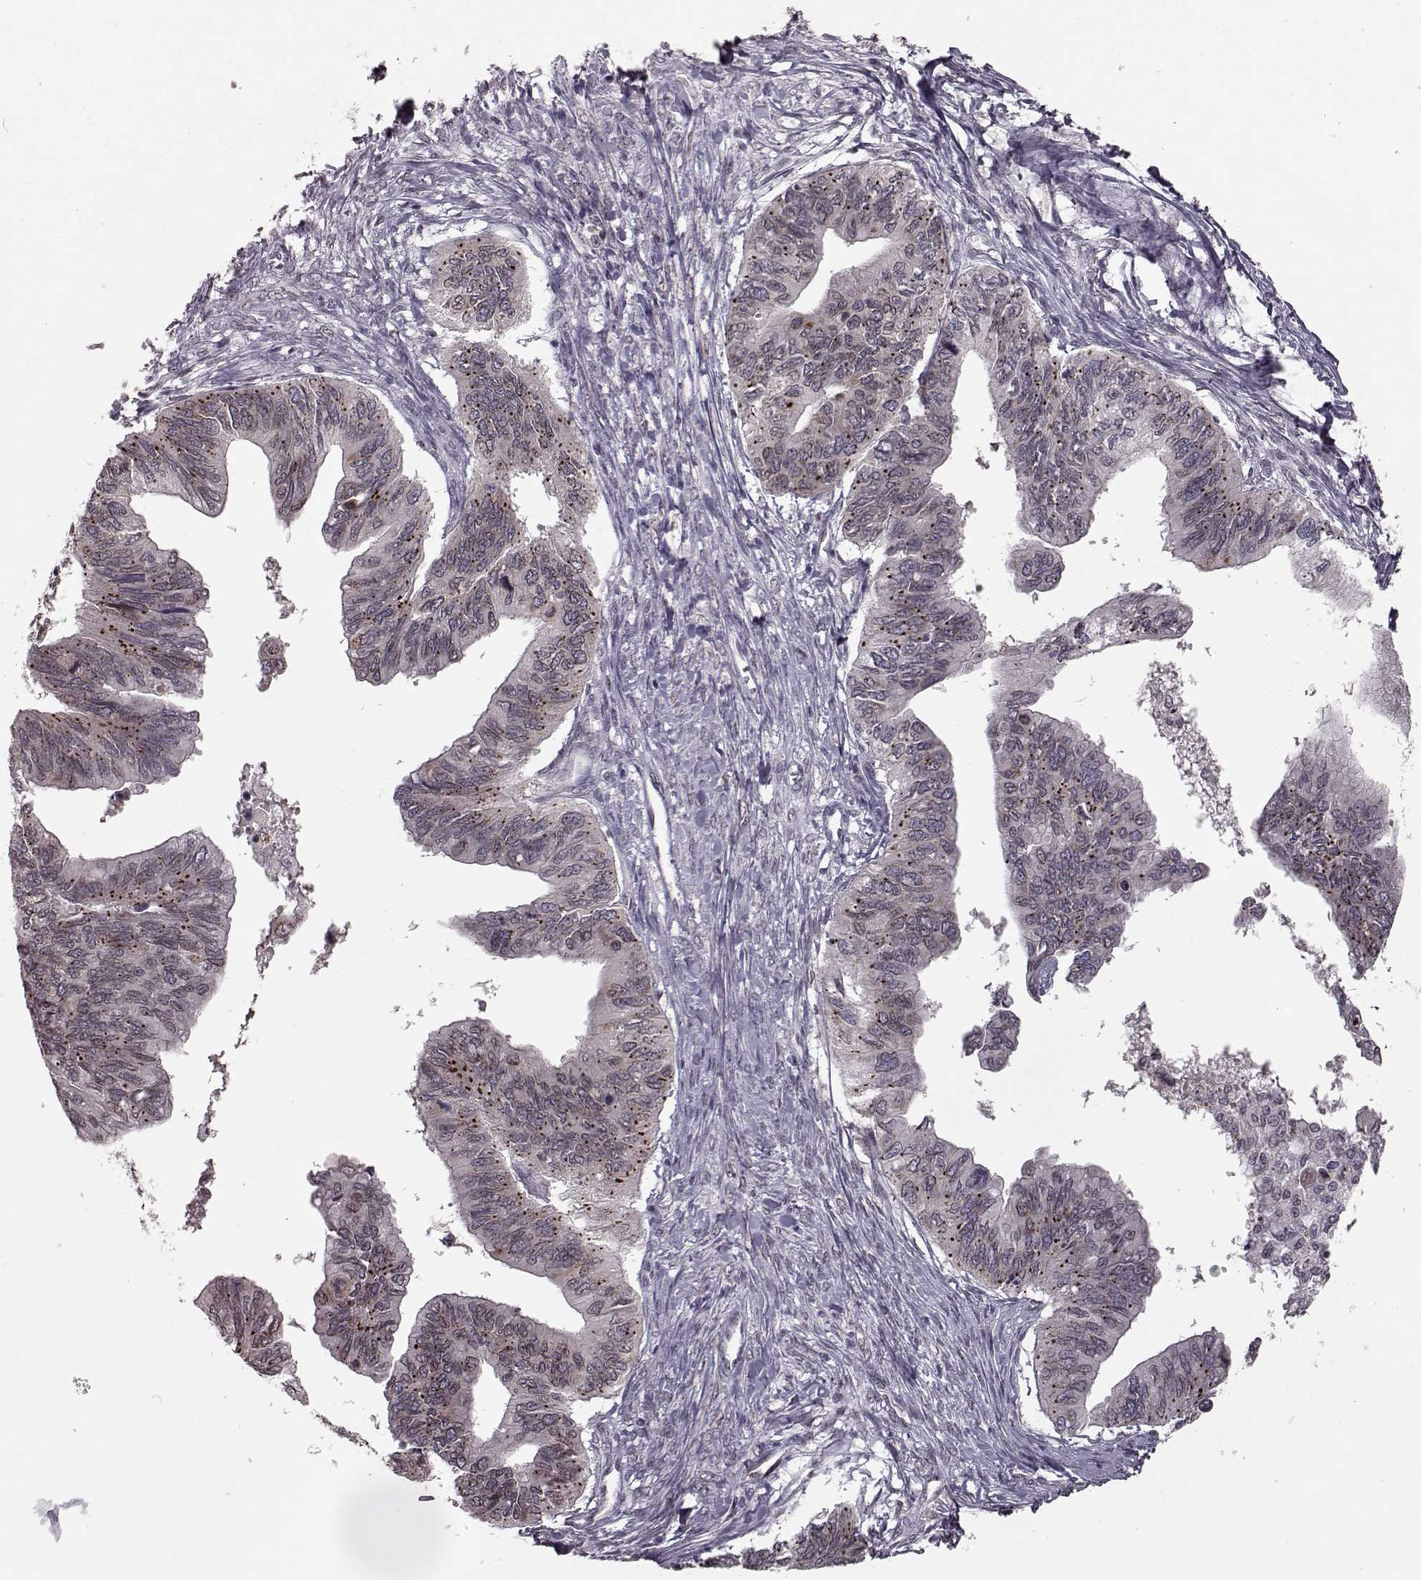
{"staining": {"intensity": "weak", "quantity": "<25%", "location": "cytoplasmic/membranous,nuclear"}, "tissue": "ovarian cancer", "cell_type": "Tumor cells", "image_type": "cancer", "snomed": [{"axis": "morphology", "description": "Cystadenocarcinoma, mucinous, NOS"}, {"axis": "topography", "description": "Ovary"}], "caption": "Mucinous cystadenocarcinoma (ovarian) was stained to show a protein in brown. There is no significant staining in tumor cells. The staining was performed using DAB to visualize the protein expression in brown, while the nuclei were stained in blue with hematoxylin (Magnification: 20x).", "gene": "NUP37", "patient": {"sex": "female", "age": 76}}